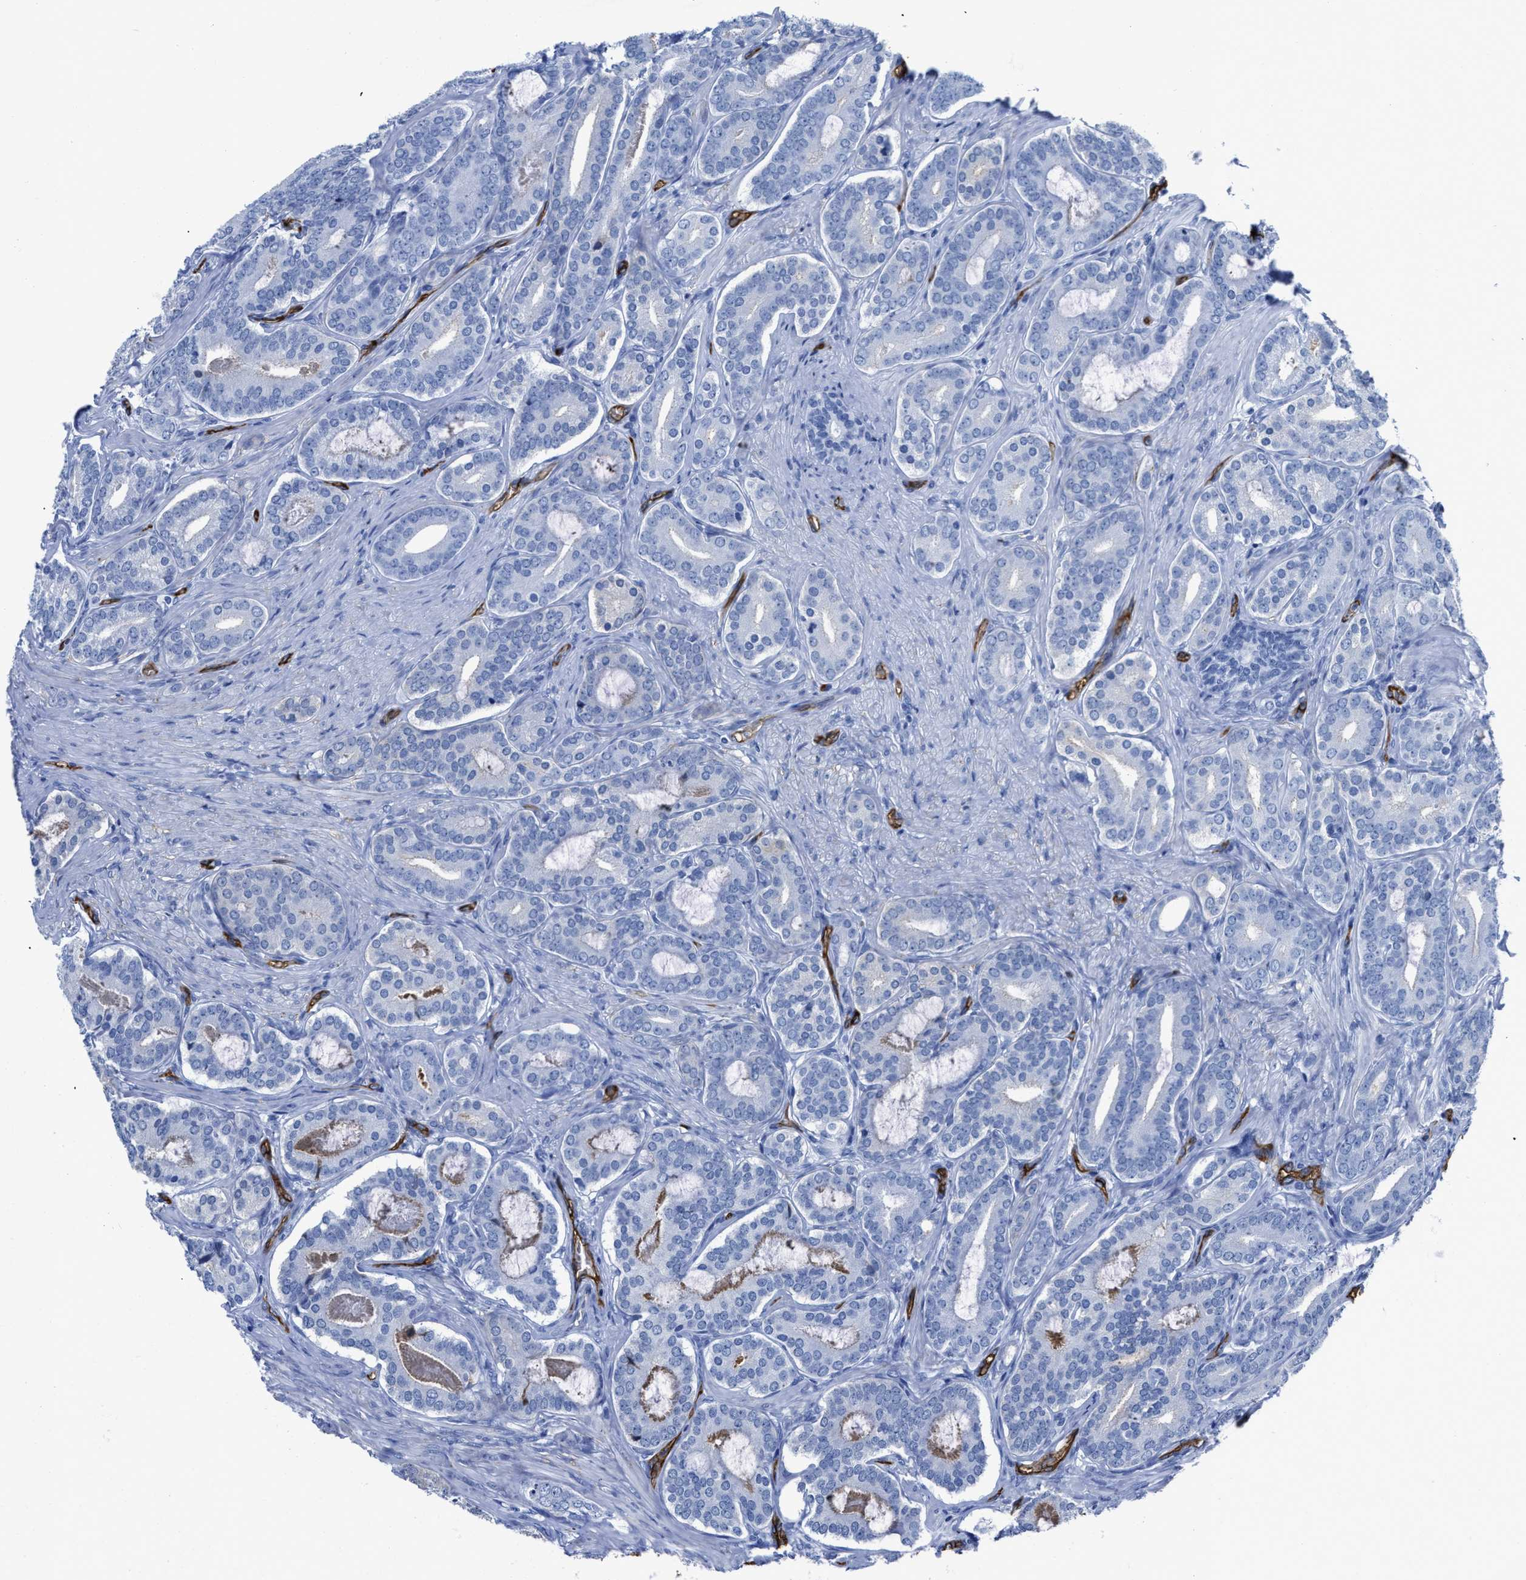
{"staining": {"intensity": "negative", "quantity": "none", "location": "none"}, "tissue": "prostate cancer", "cell_type": "Tumor cells", "image_type": "cancer", "snomed": [{"axis": "morphology", "description": "Adenocarcinoma, High grade"}, {"axis": "topography", "description": "Prostate"}], "caption": "This histopathology image is of prostate cancer (high-grade adenocarcinoma) stained with immunohistochemistry (IHC) to label a protein in brown with the nuclei are counter-stained blue. There is no expression in tumor cells. Brightfield microscopy of immunohistochemistry (IHC) stained with DAB (brown) and hematoxylin (blue), captured at high magnification.", "gene": "AQP1", "patient": {"sex": "male", "age": 60}}